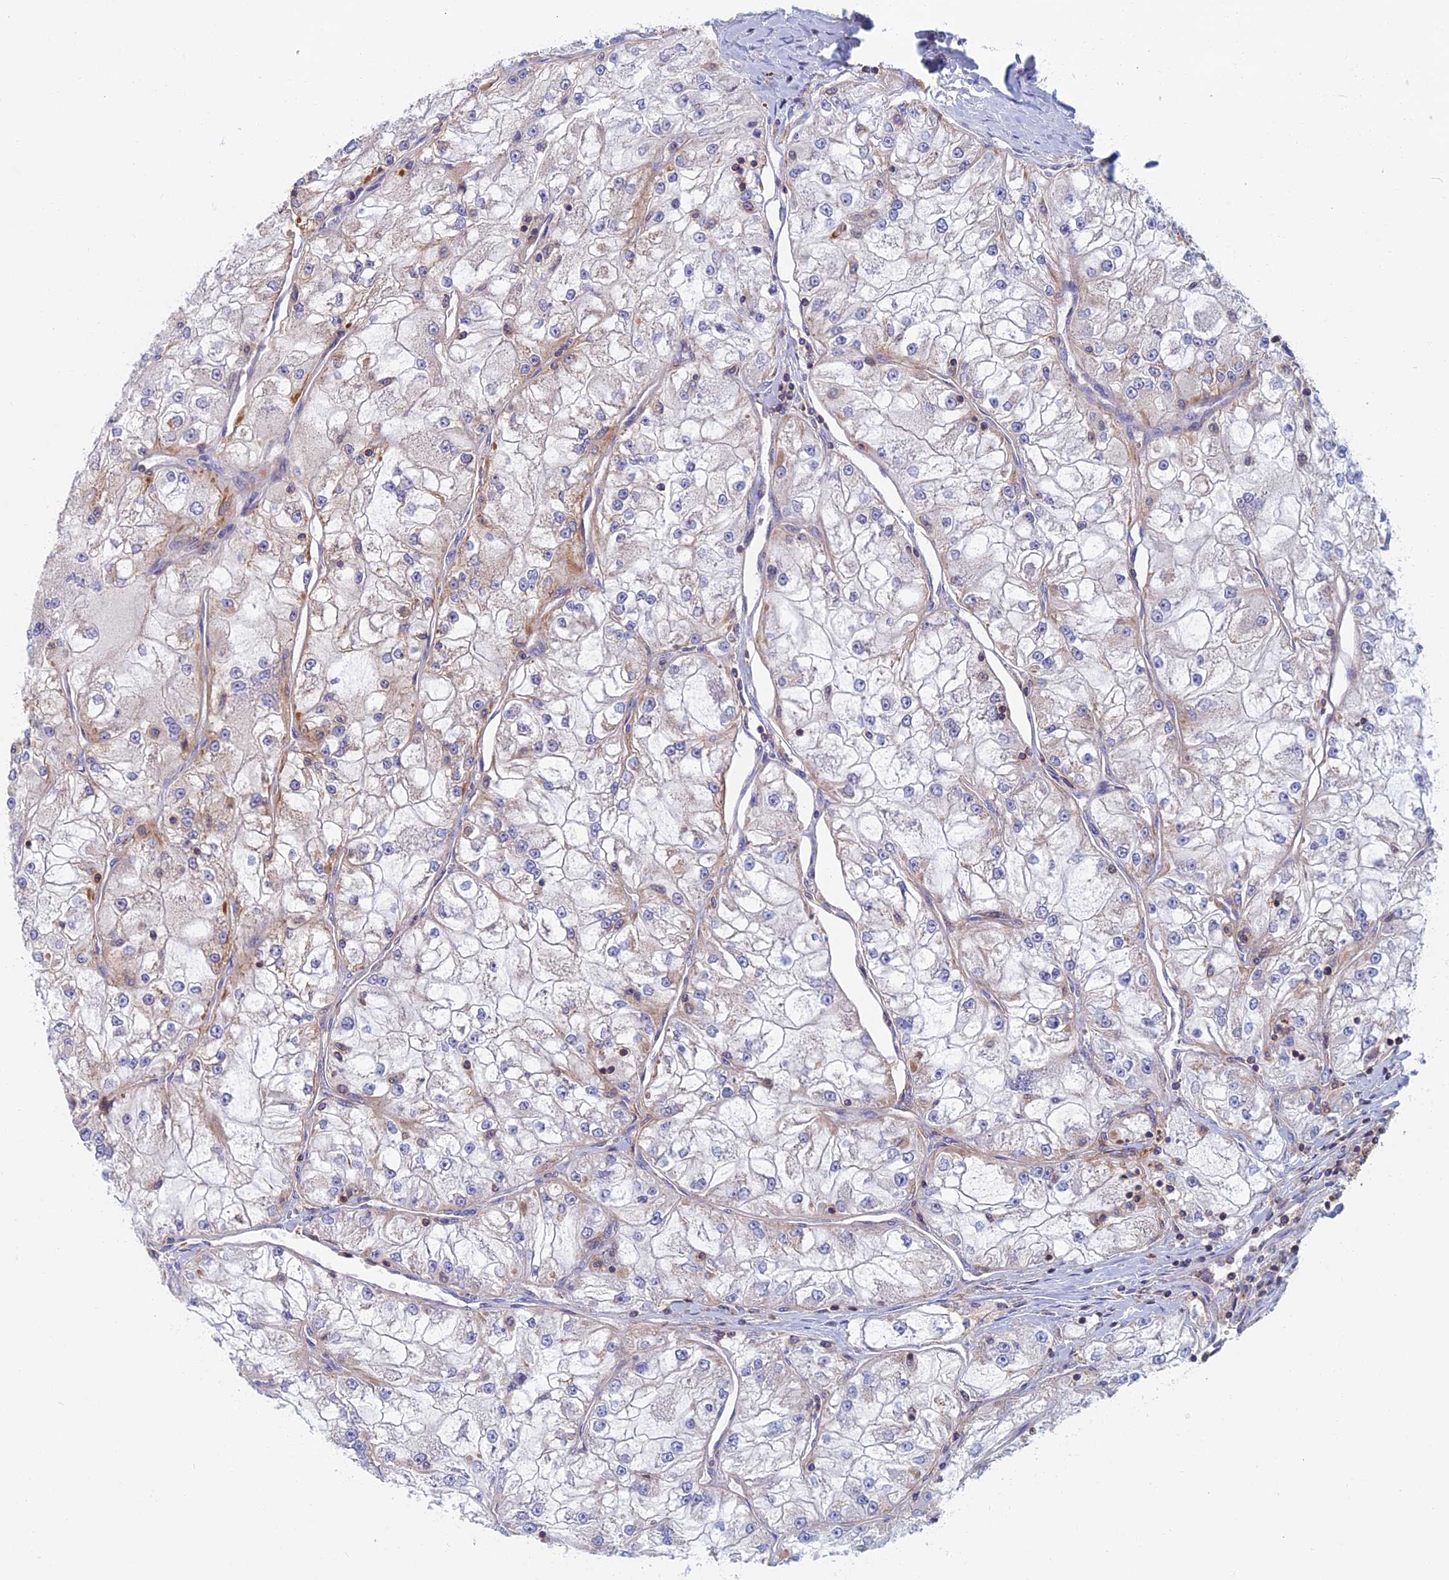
{"staining": {"intensity": "negative", "quantity": "none", "location": "none"}, "tissue": "renal cancer", "cell_type": "Tumor cells", "image_type": "cancer", "snomed": [{"axis": "morphology", "description": "Adenocarcinoma, NOS"}, {"axis": "topography", "description": "Kidney"}], "caption": "Tumor cells show no significant protein staining in renal cancer.", "gene": "HSD17B8", "patient": {"sex": "female", "age": 72}}